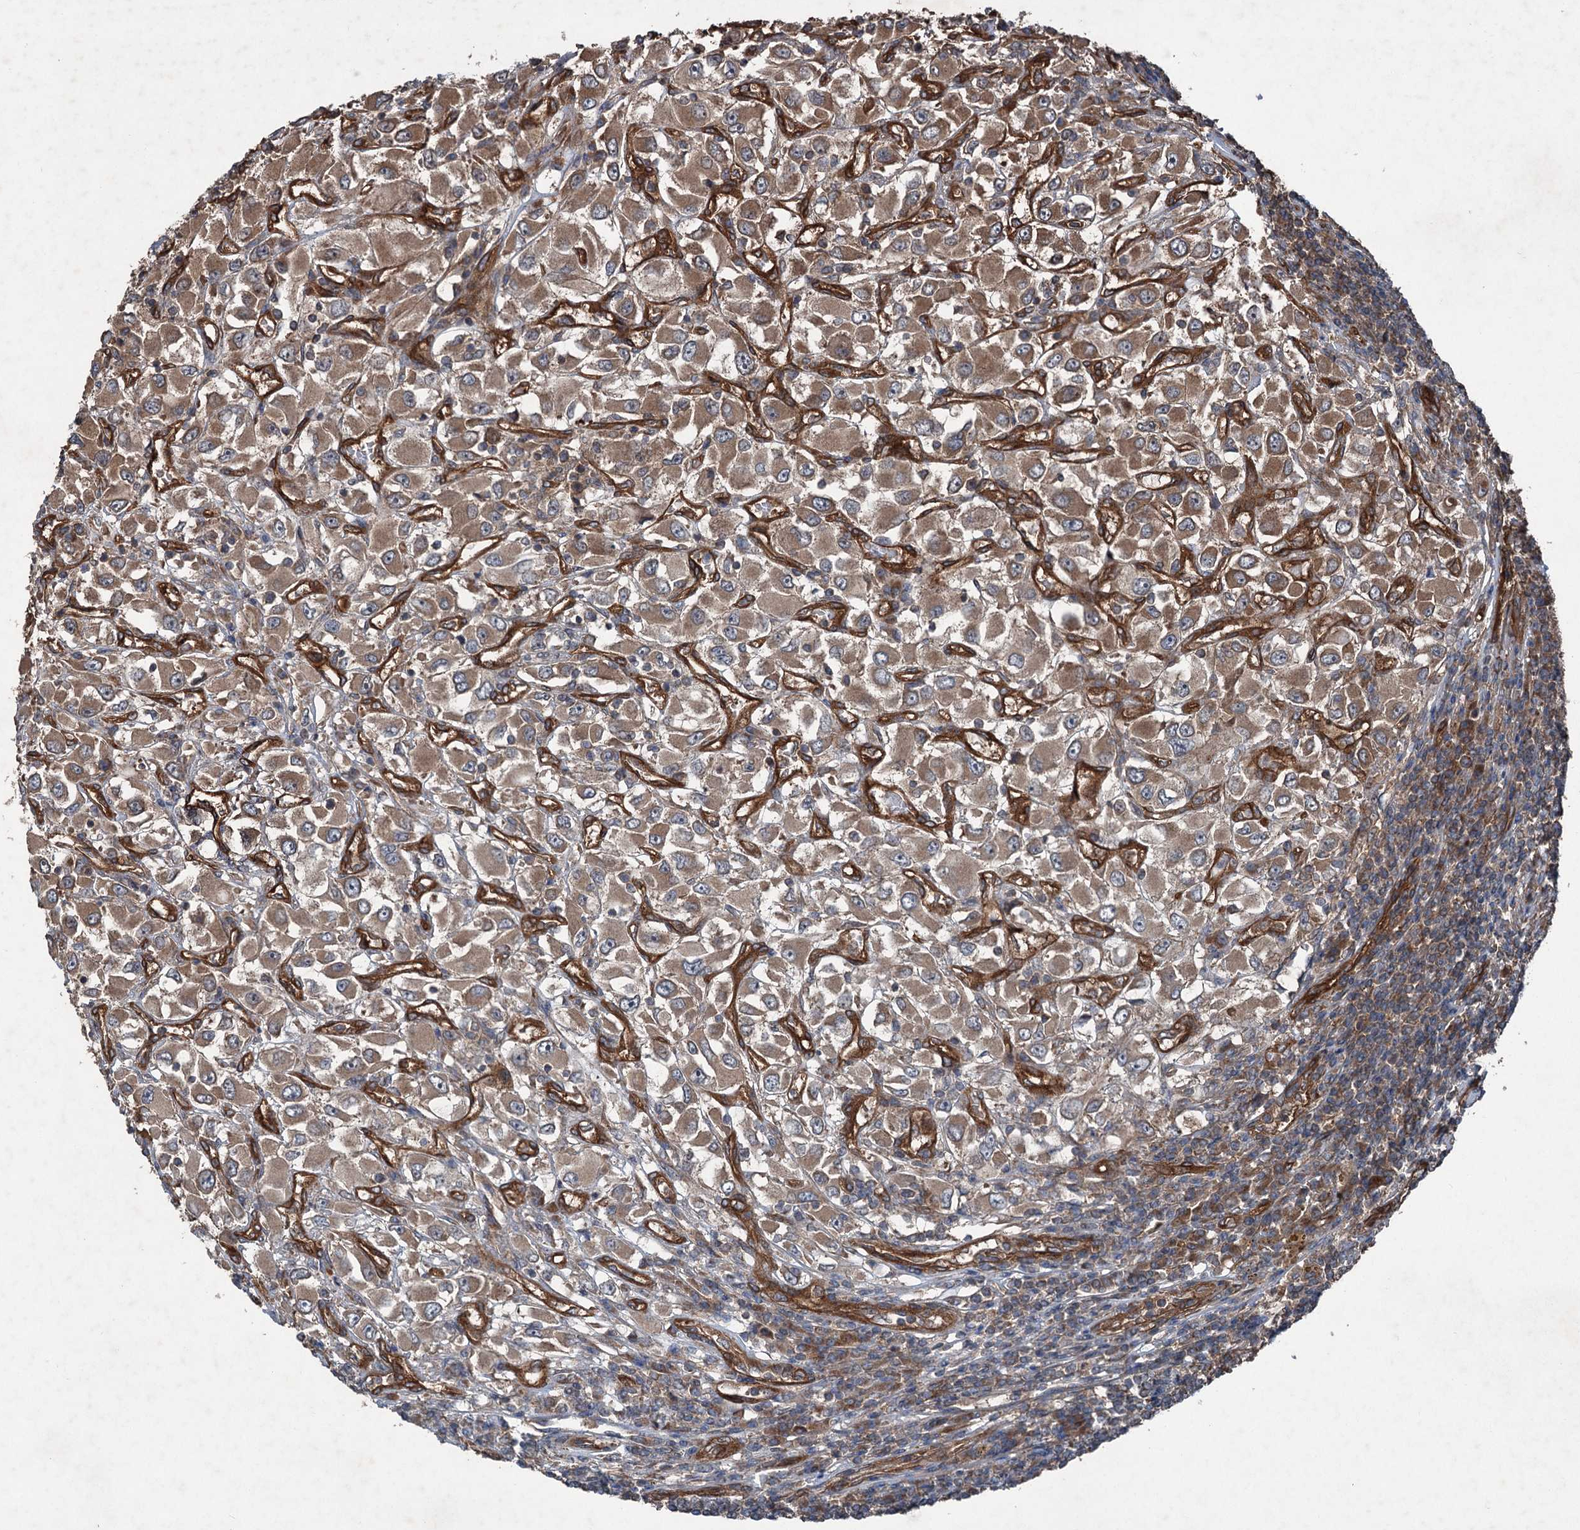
{"staining": {"intensity": "moderate", "quantity": ">75%", "location": "cytoplasmic/membranous"}, "tissue": "renal cancer", "cell_type": "Tumor cells", "image_type": "cancer", "snomed": [{"axis": "morphology", "description": "Adenocarcinoma, NOS"}, {"axis": "topography", "description": "Kidney"}], "caption": "An immunohistochemistry (IHC) micrograph of tumor tissue is shown. Protein staining in brown shows moderate cytoplasmic/membranous positivity in adenocarcinoma (renal) within tumor cells.", "gene": "RNF214", "patient": {"sex": "female", "age": 52}}